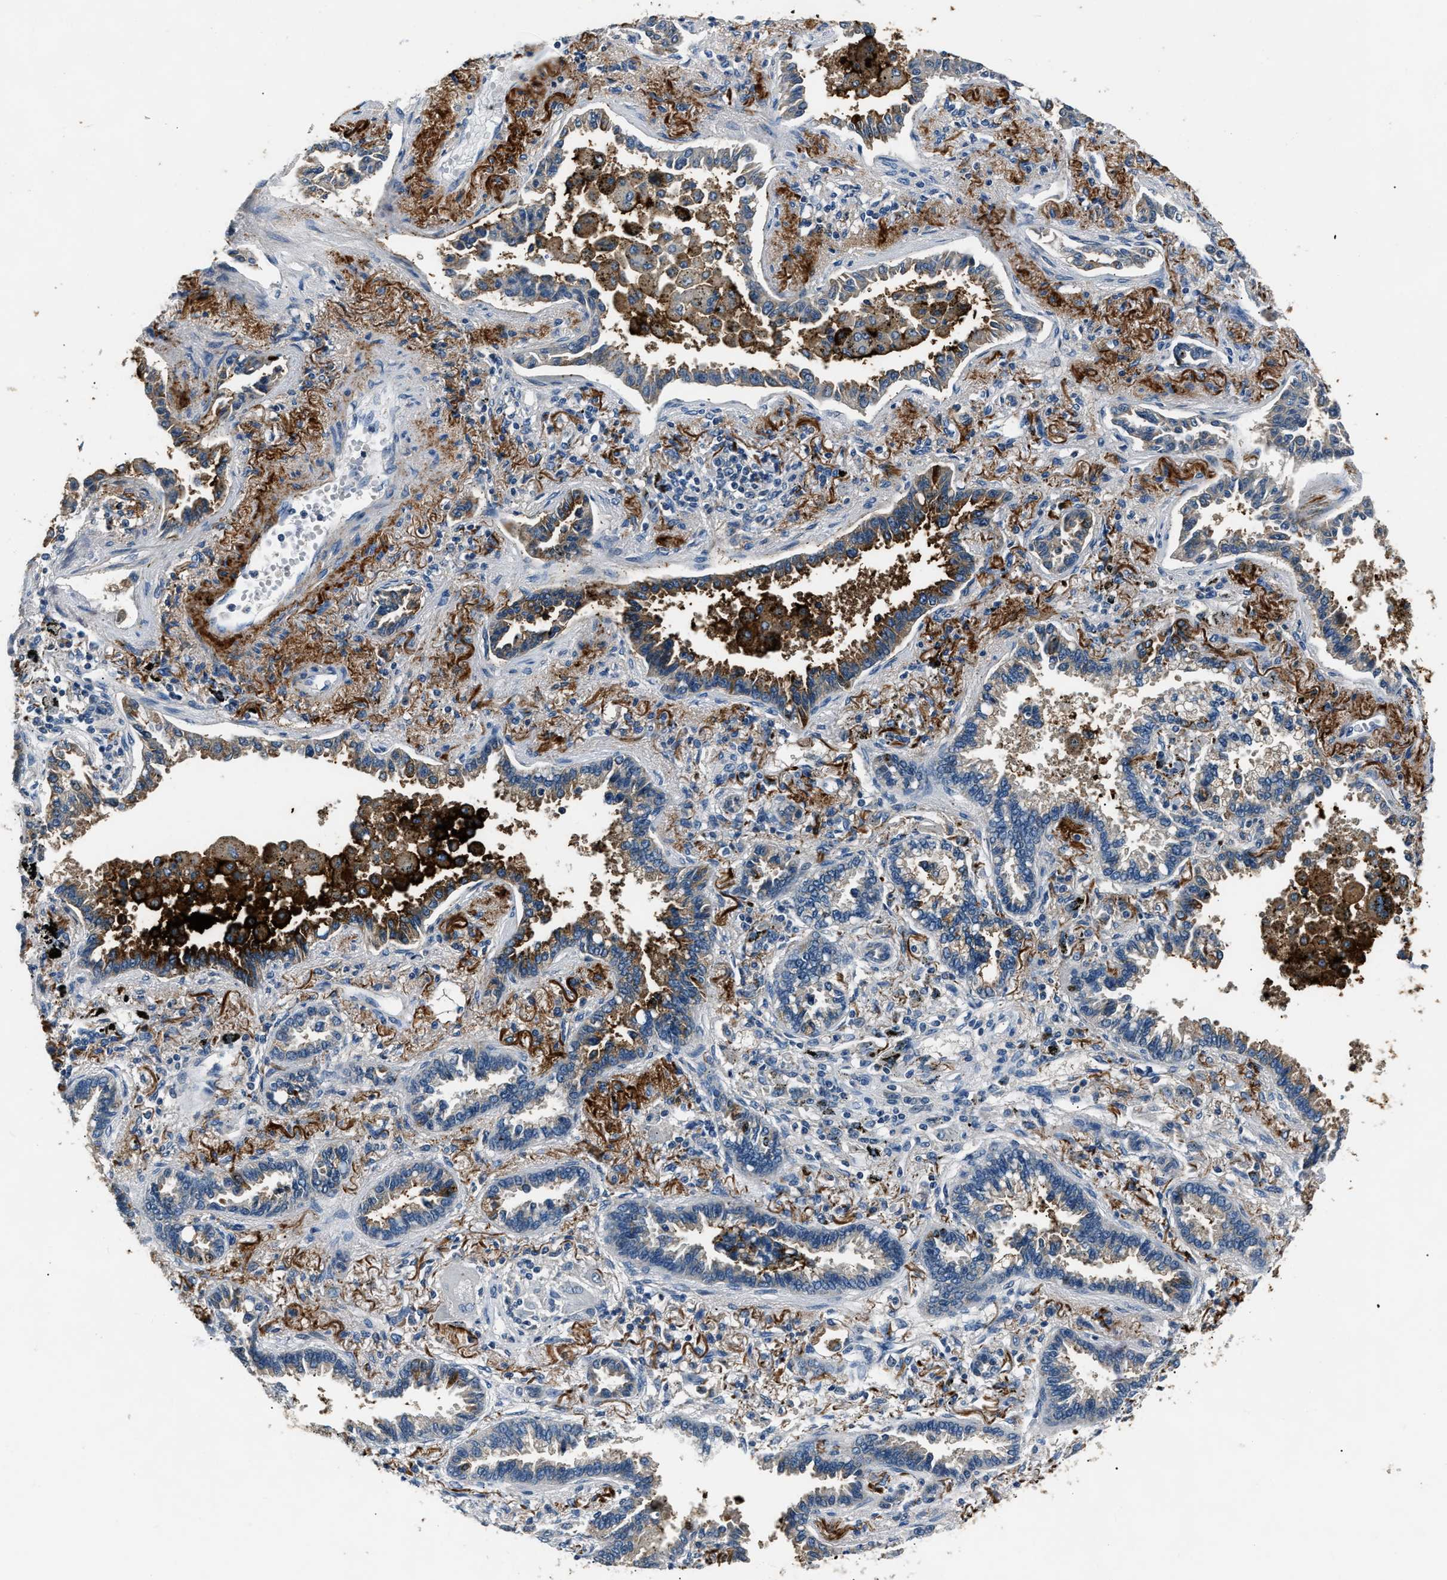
{"staining": {"intensity": "moderate", "quantity": "<25%", "location": "cytoplasmic/membranous"}, "tissue": "lung cancer", "cell_type": "Tumor cells", "image_type": "cancer", "snomed": [{"axis": "morphology", "description": "Normal tissue, NOS"}, {"axis": "morphology", "description": "Adenocarcinoma, NOS"}, {"axis": "topography", "description": "Lung"}], "caption": "Human lung cancer stained for a protein (brown) reveals moderate cytoplasmic/membranous positive expression in about <25% of tumor cells.", "gene": "INHA", "patient": {"sex": "male", "age": 59}}